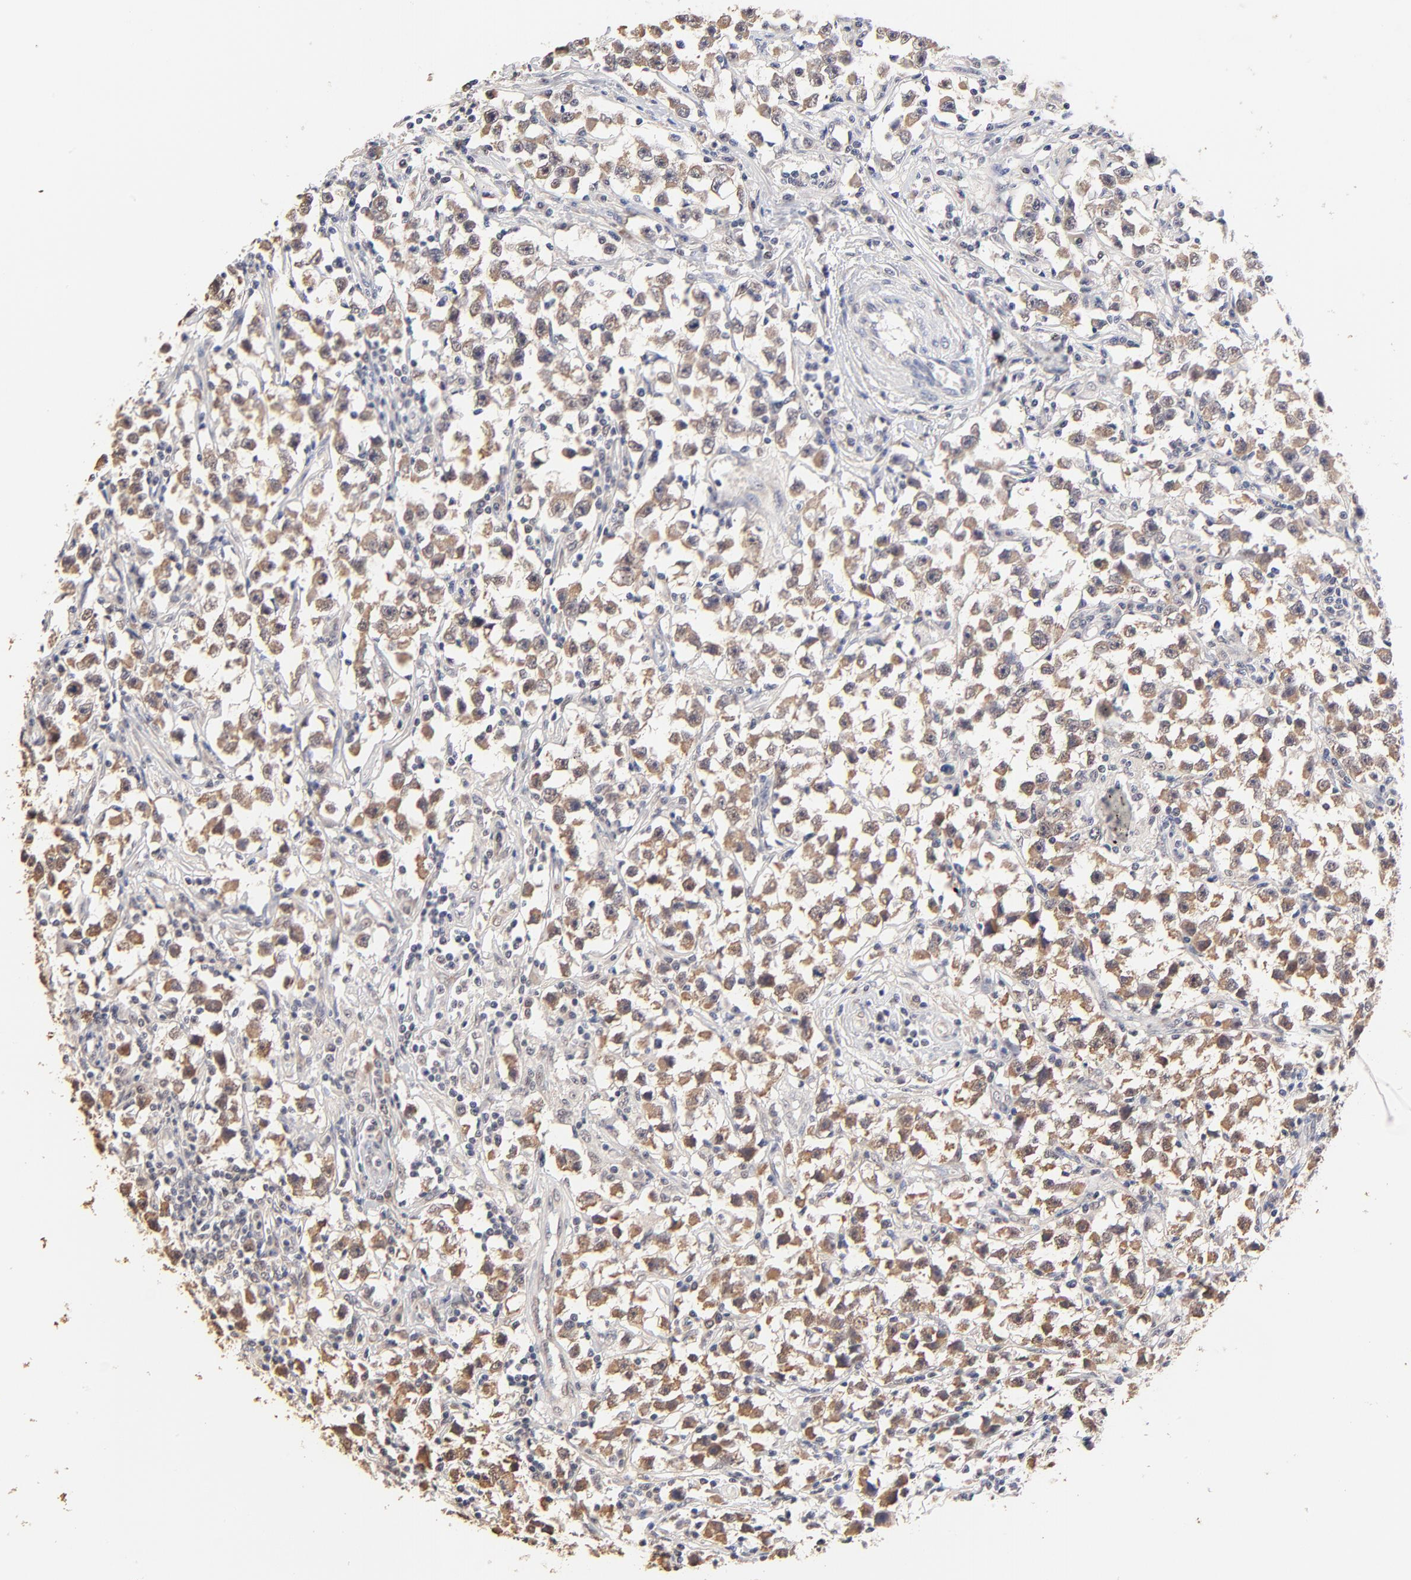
{"staining": {"intensity": "moderate", "quantity": ">75%", "location": "cytoplasmic/membranous"}, "tissue": "testis cancer", "cell_type": "Tumor cells", "image_type": "cancer", "snomed": [{"axis": "morphology", "description": "Seminoma, NOS"}, {"axis": "topography", "description": "Testis"}], "caption": "Testis cancer stained with a protein marker reveals moderate staining in tumor cells.", "gene": "PTK7", "patient": {"sex": "male", "age": 33}}